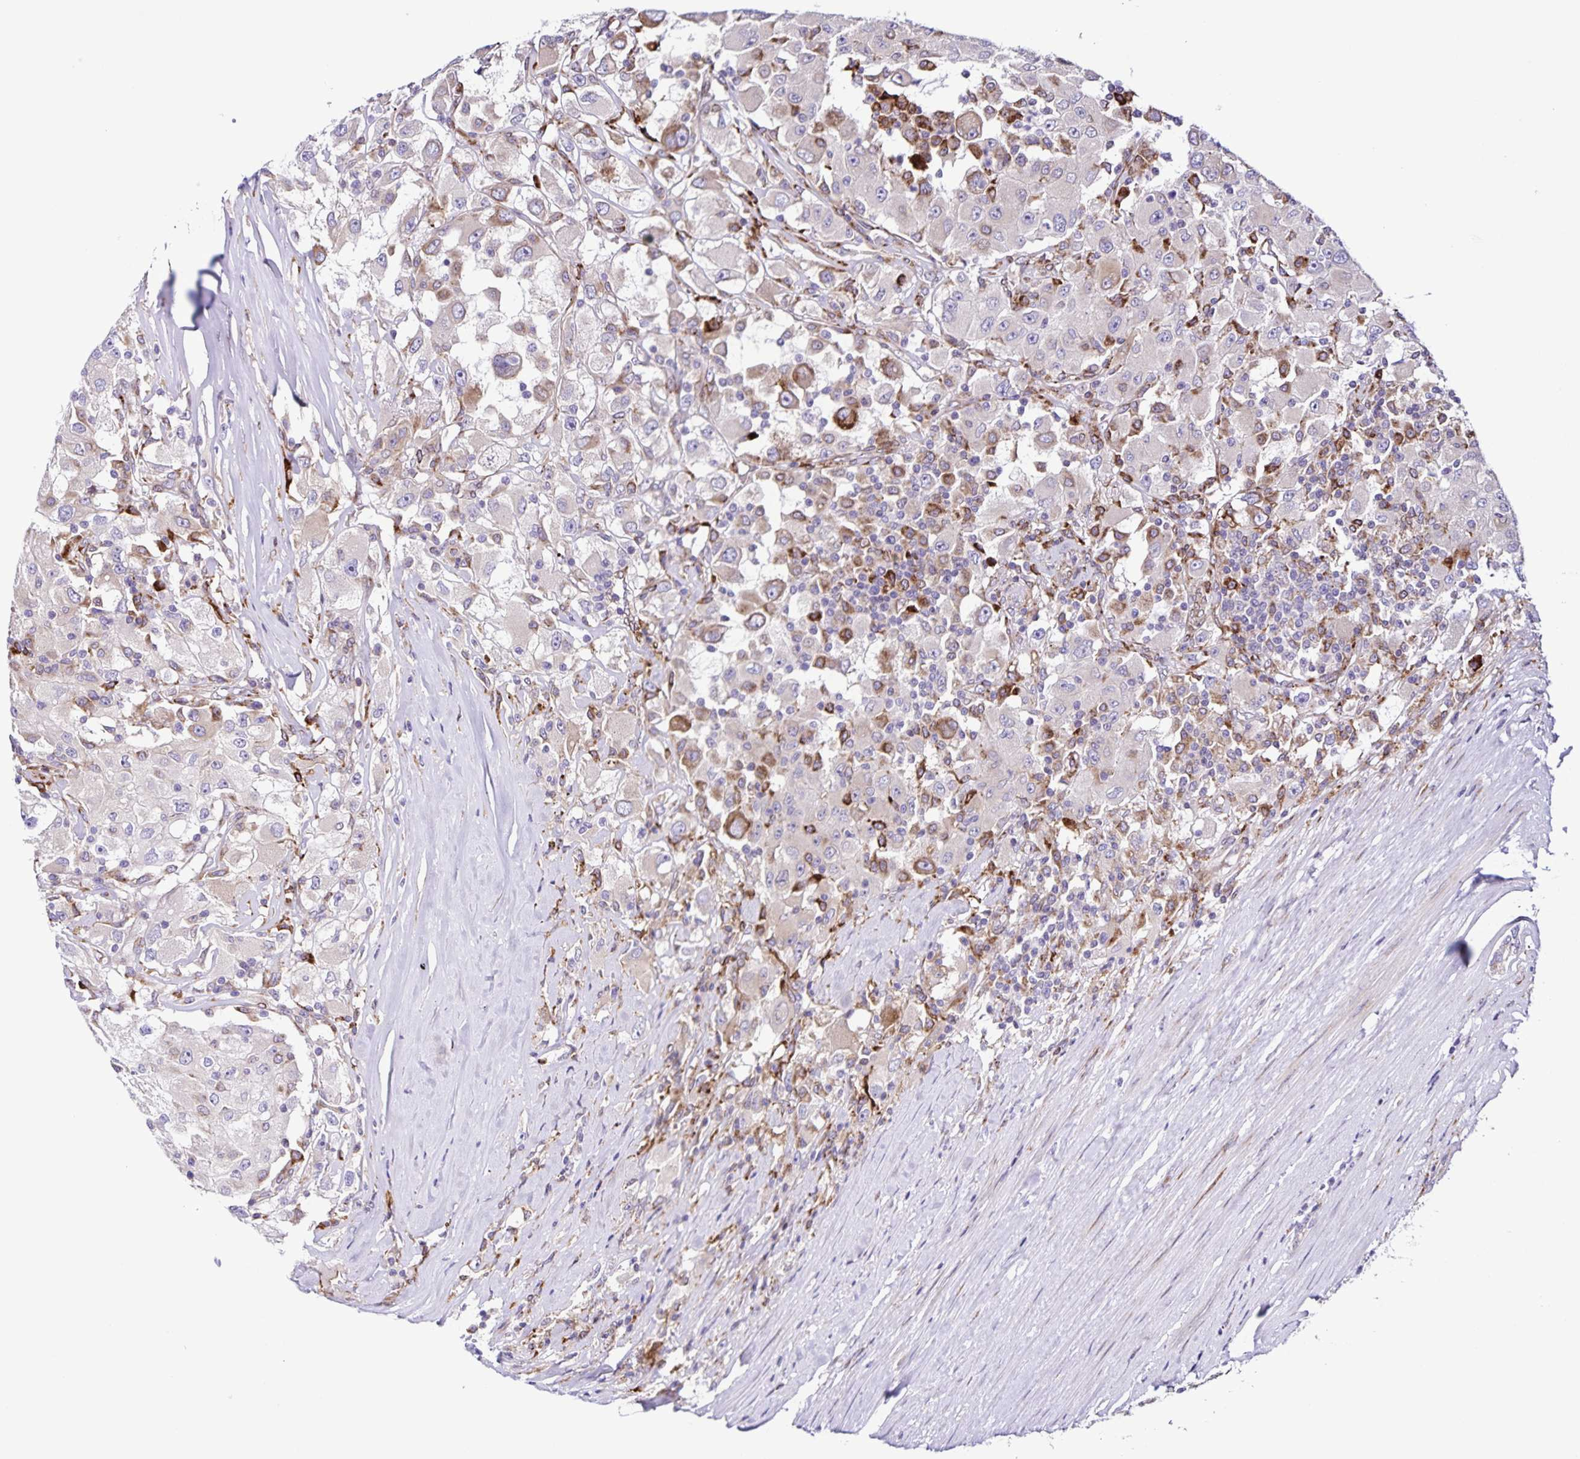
{"staining": {"intensity": "weak", "quantity": "<25%", "location": "cytoplasmic/membranous"}, "tissue": "renal cancer", "cell_type": "Tumor cells", "image_type": "cancer", "snomed": [{"axis": "morphology", "description": "Adenocarcinoma, NOS"}, {"axis": "topography", "description": "Kidney"}], "caption": "Immunohistochemistry (IHC) photomicrograph of human renal adenocarcinoma stained for a protein (brown), which demonstrates no positivity in tumor cells.", "gene": "OSBPL5", "patient": {"sex": "female", "age": 67}}